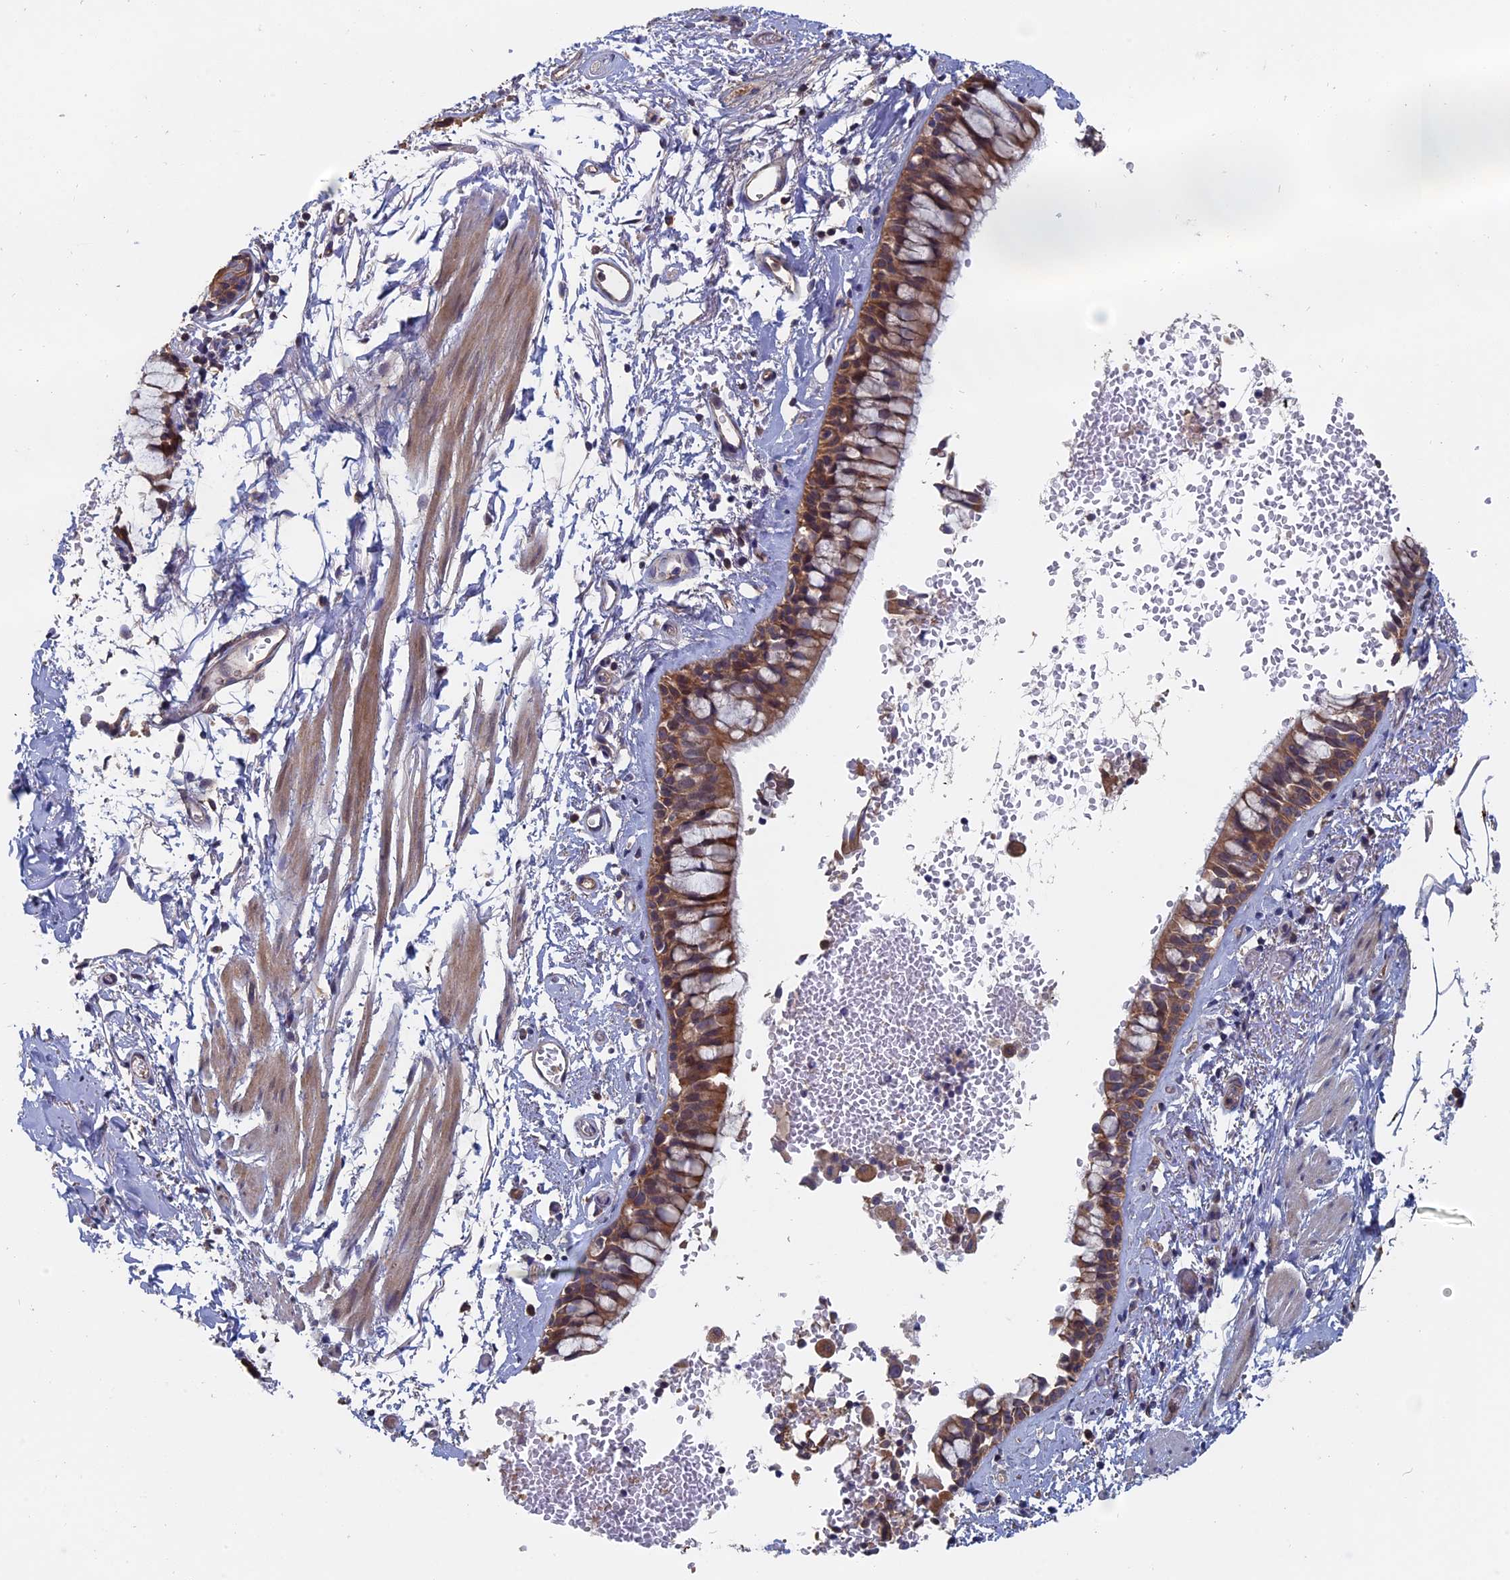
{"staining": {"intensity": "moderate", "quantity": ">75%", "location": "cytoplasmic/membranous"}, "tissue": "bronchus", "cell_type": "Respiratory epithelial cells", "image_type": "normal", "snomed": [{"axis": "morphology", "description": "Normal tissue, NOS"}, {"axis": "morphology", "description": "Inflammation, NOS"}, {"axis": "topography", "description": "Cartilage tissue"}, {"axis": "topography", "description": "Bronchus"}, {"axis": "topography", "description": "Lung"}], "caption": "Protein expression by immunohistochemistry (IHC) displays moderate cytoplasmic/membranous expression in about >75% of respiratory epithelial cells in unremarkable bronchus. Immunohistochemistry stains the protein in brown and the nuclei are stained blue.", "gene": "SLC33A1", "patient": {"sex": "female", "age": 64}}